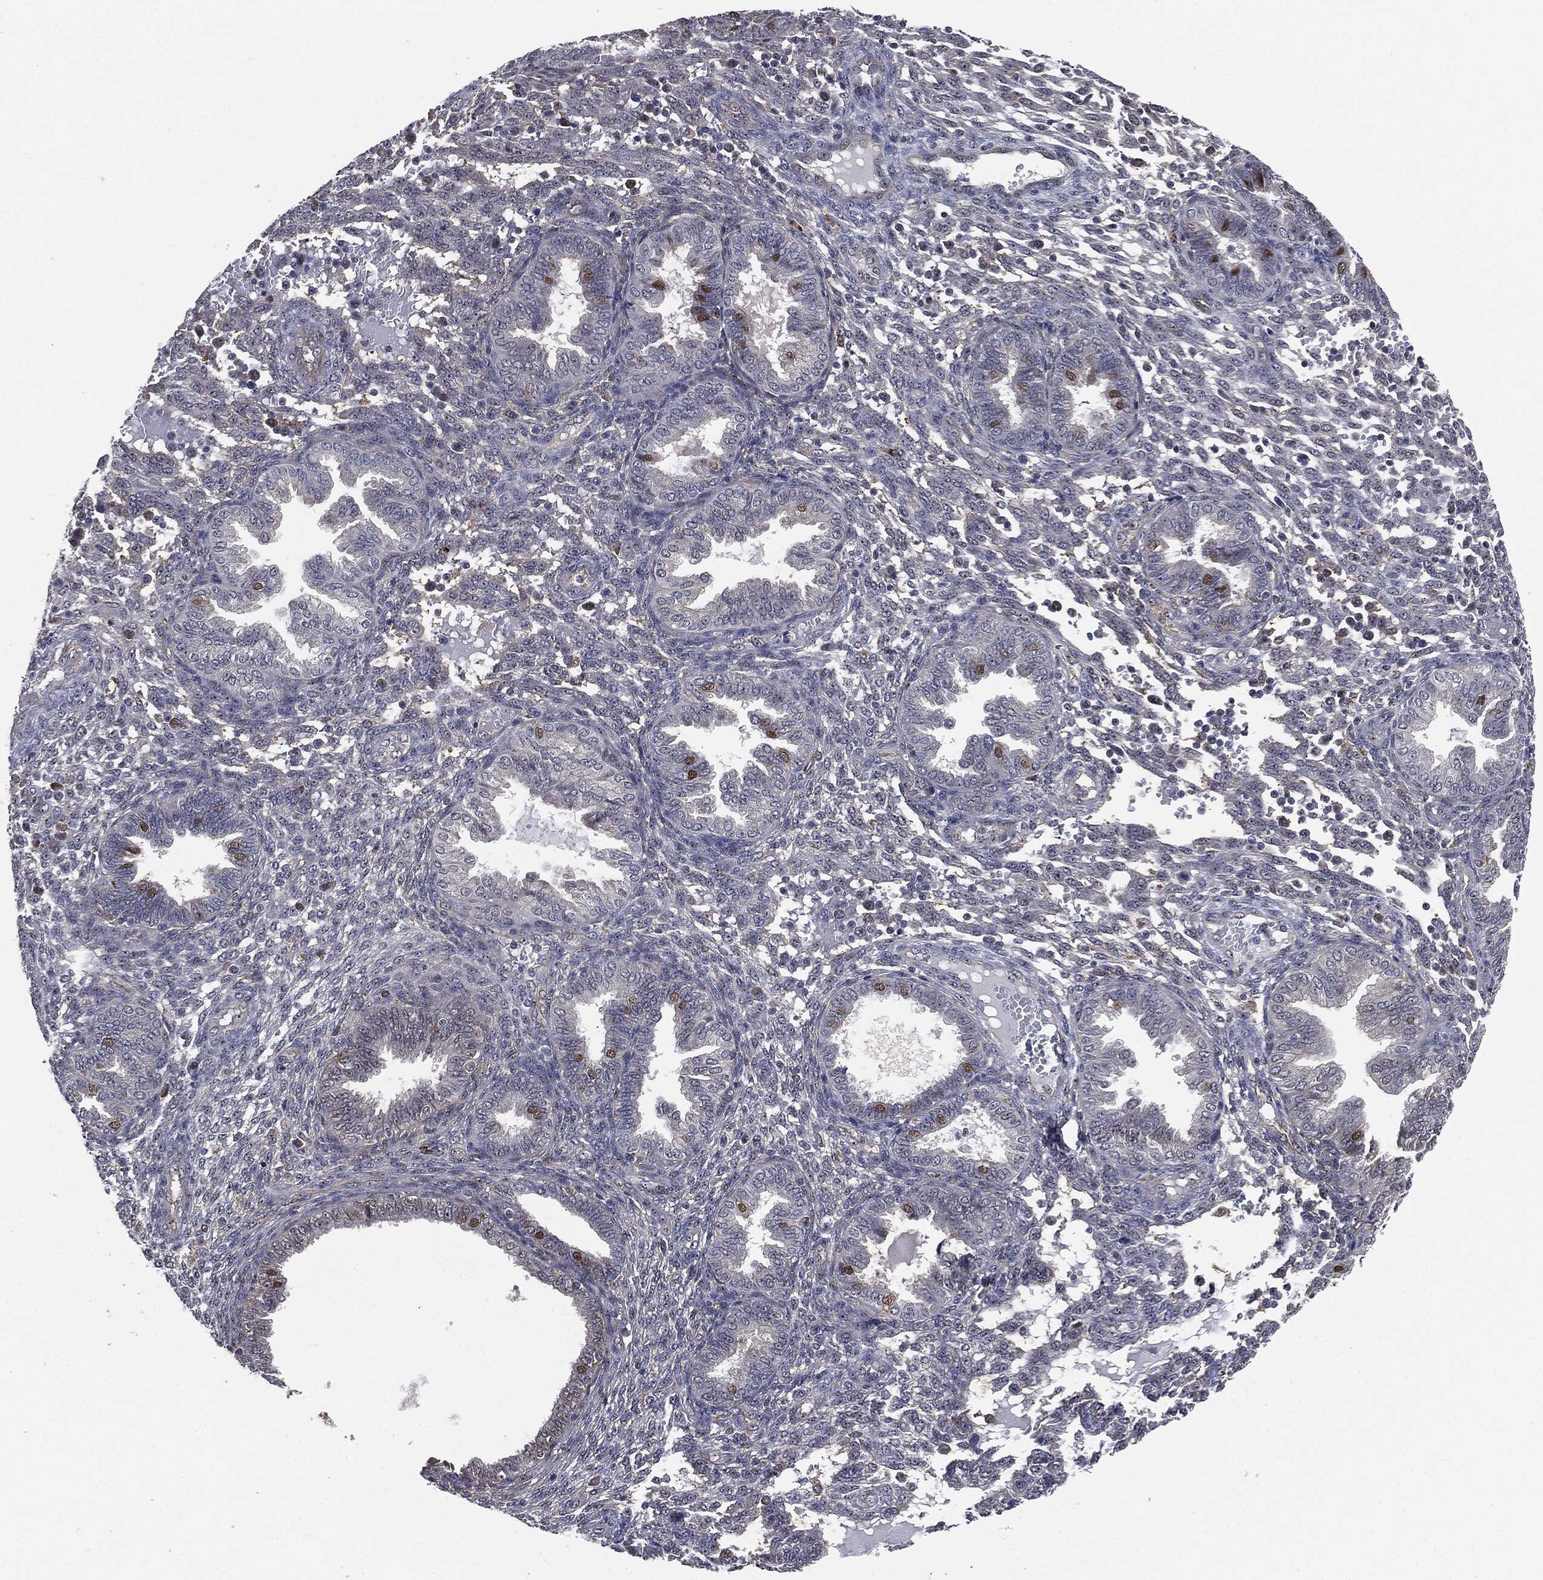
{"staining": {"intensity": "negative", "quantity": "none", "location": "none"}, "tissue": "endometrium", "cell_type": "Cells in endometrial stroma", "image_type": "normal", "snomed": [{"axis": "morphology", "description": "Normal tissue, NOS"}, {"axis": "topography", "description": "Endometrium"}], "caption": "An IHC photomicrograph of normal endometrium is shown. There is no staining in cells in endometrial stroma of endometrium. Nuclei are stained in blue.", "gene": "TRMT1L", "patient": {"sex": "female", "age": 42}}